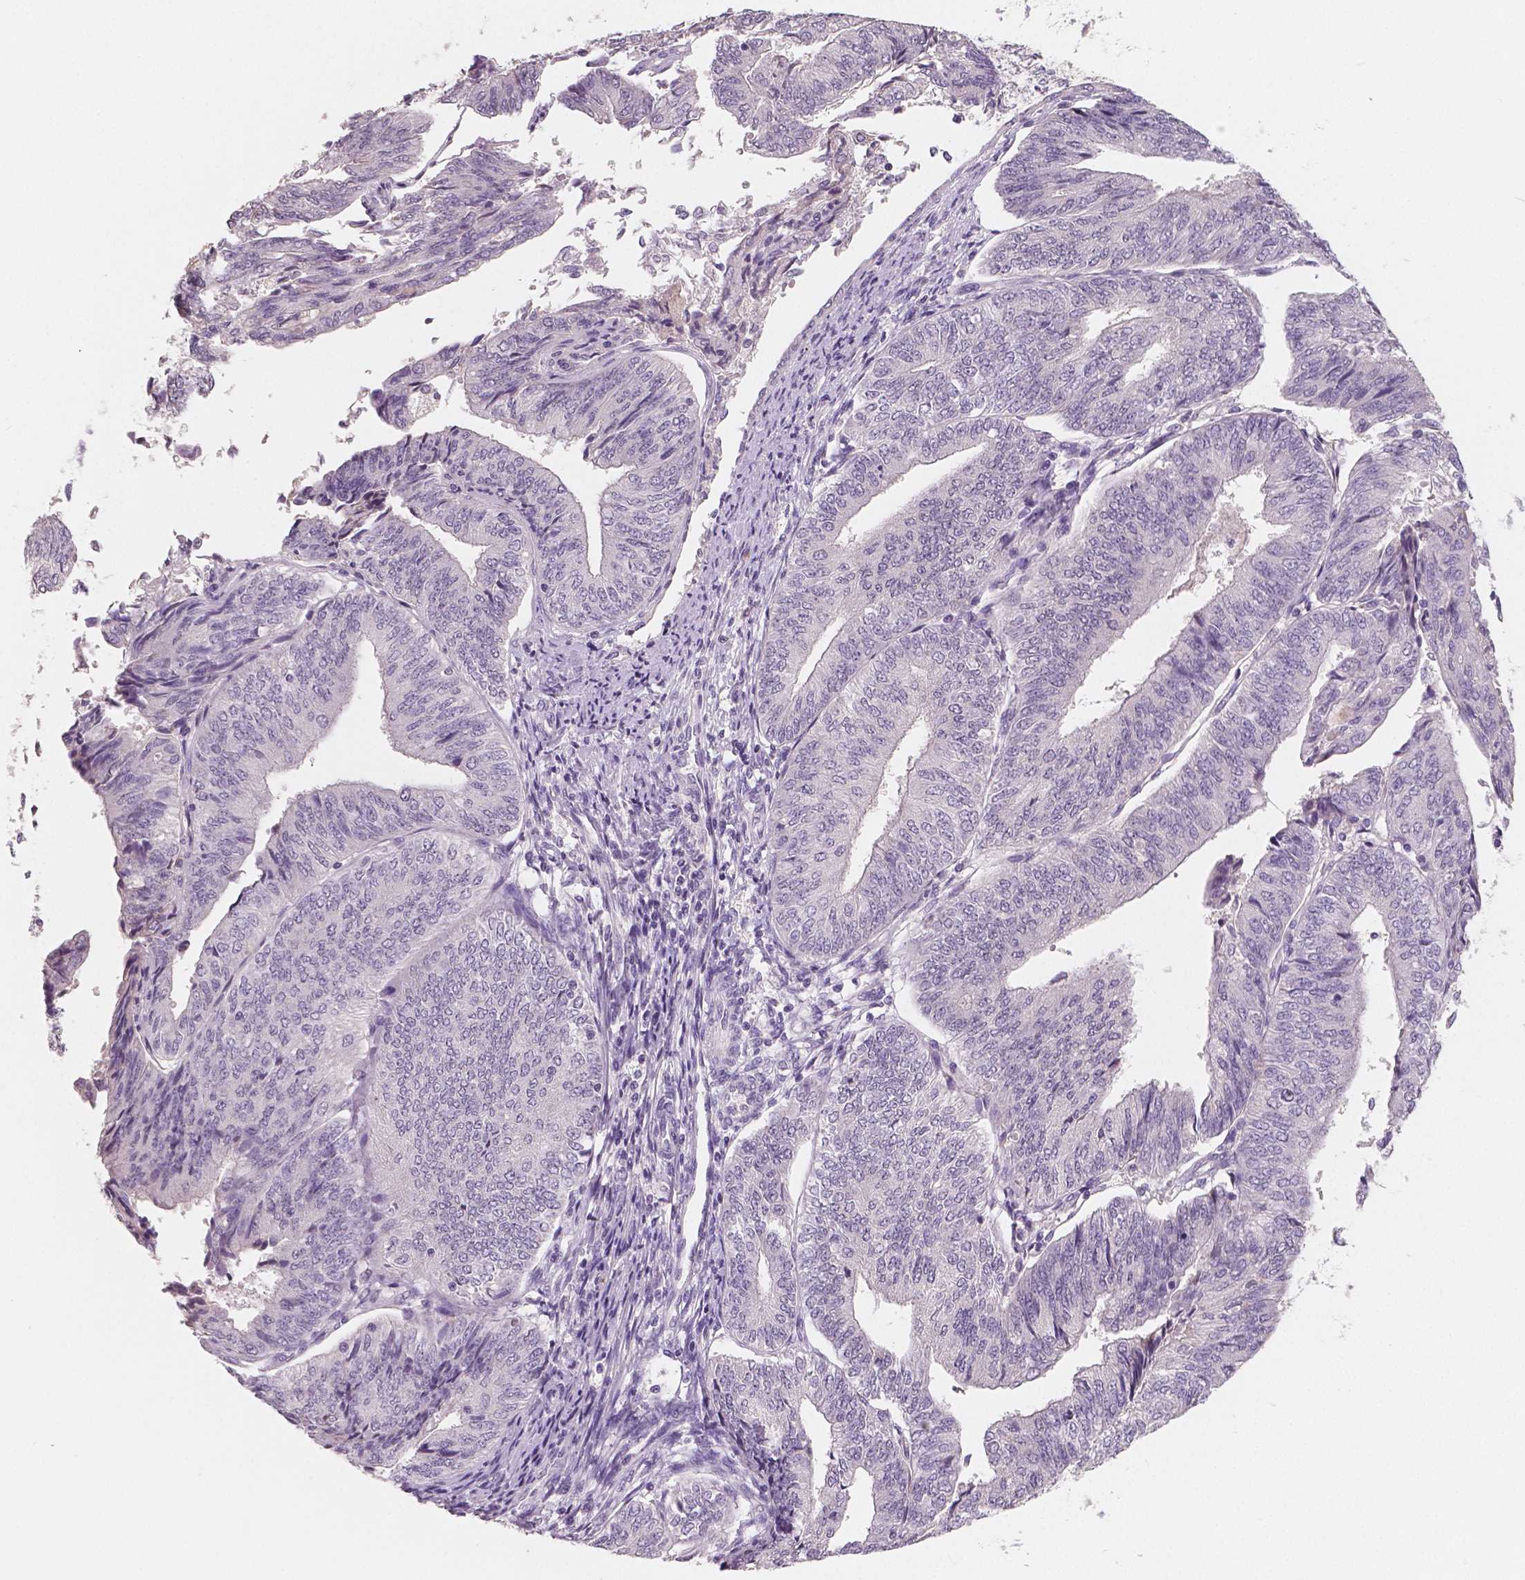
{"staining": {"intensity": "negative", "quantity": "none", "location": "none"}, "tissue": "endometrial cancer", "cell_type": "Tumor cells", "image_type": "cancer", "snomed": [{"axis": "morphology", "description": "Adenocarcinoma, NOS"}, {"axis": "topography", "description": "Endometrium"}], "caption": "The photomicrograph displays no staining of tumor cells in endometrial cancer.", "gene": "APOA4", "patient": {"sex": "female", "age": 58}}